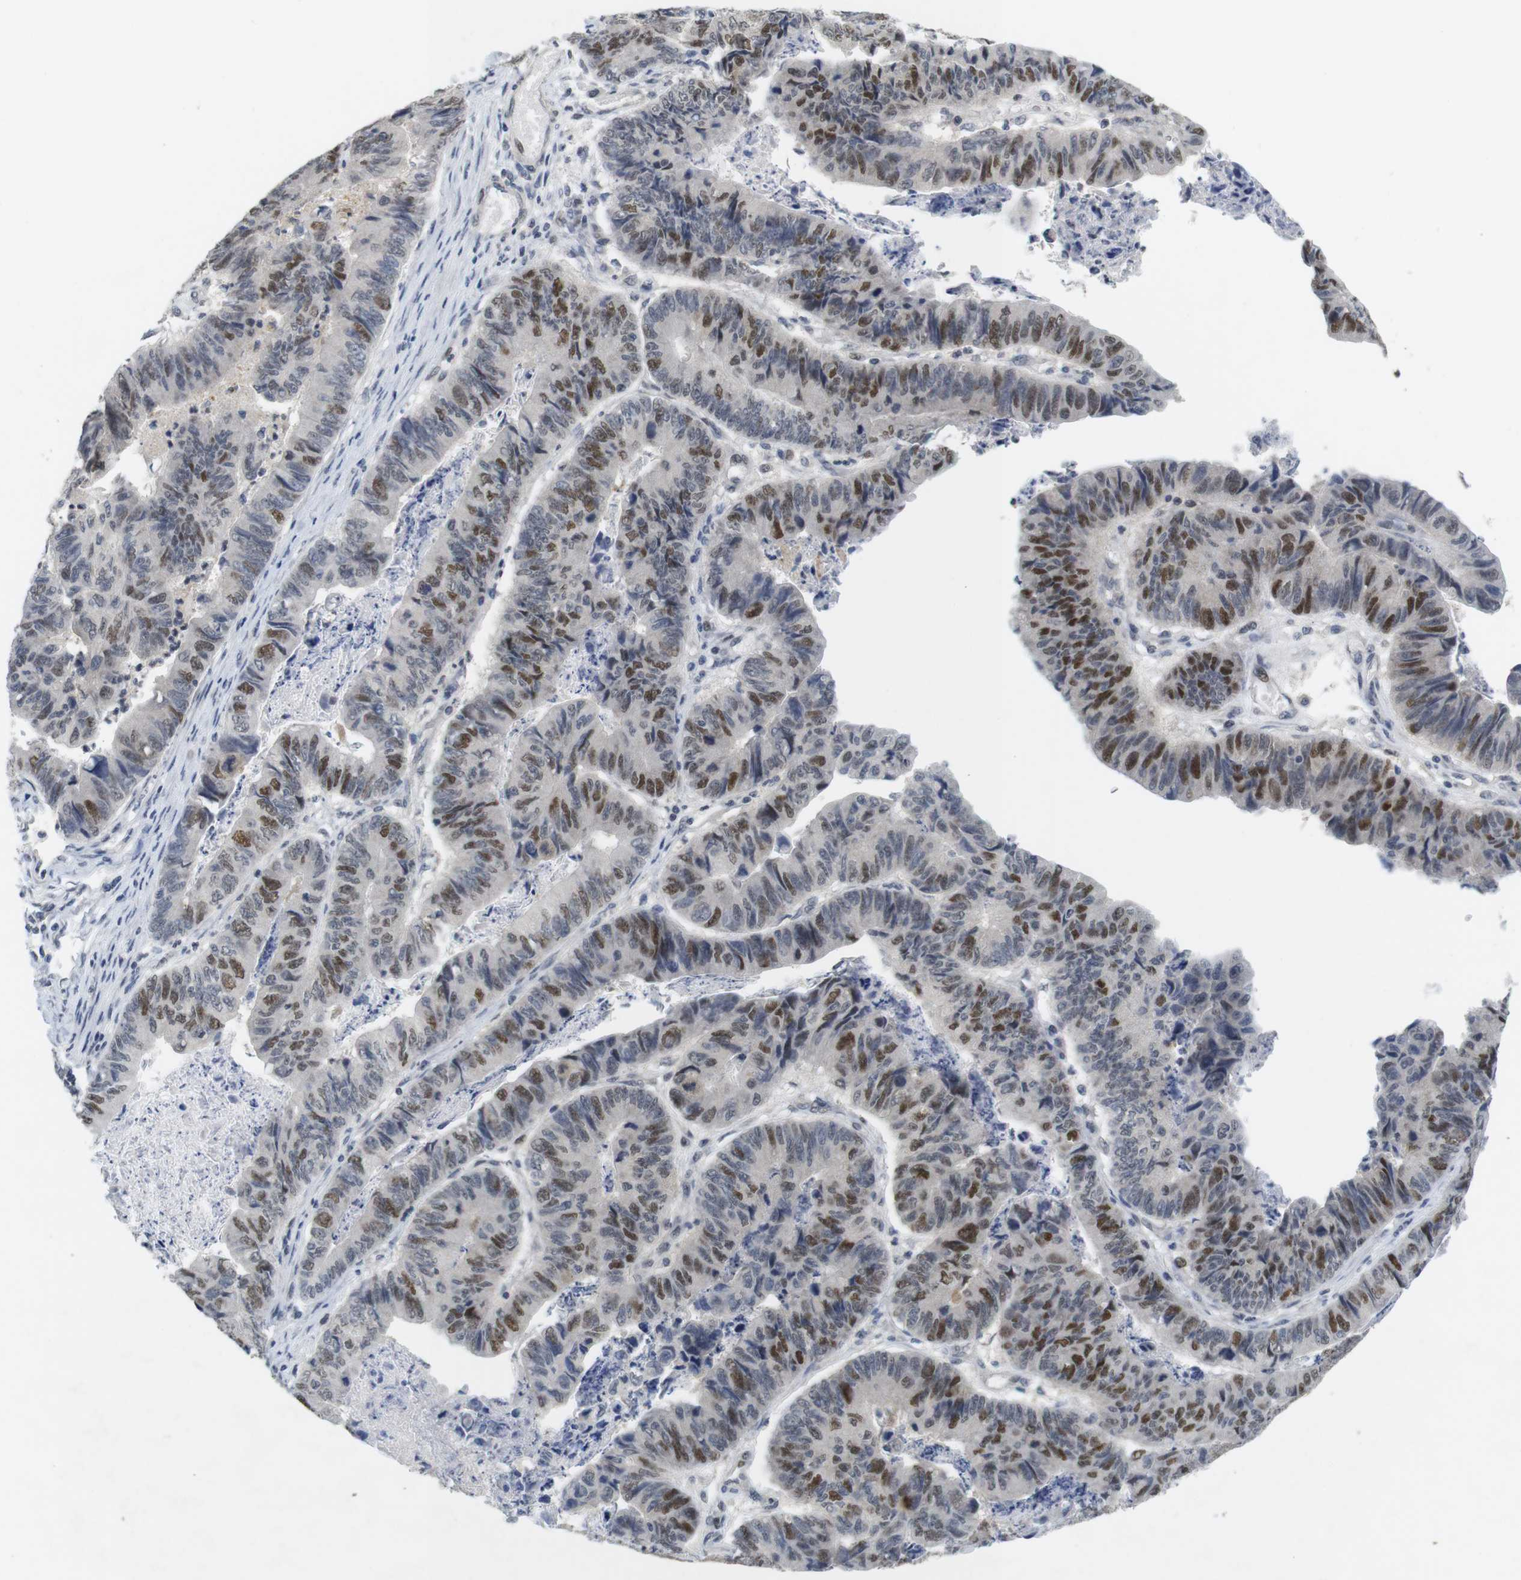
{"staining": {"intensity": "moderate", "quantity": "25%-75%", "location": "nuclear"}, "tissue": "stomach cancer", "cell_type": "Tumor cells", "image_type": "cancer", "snomed": [{"axis": "morphology", "description": "Adenocarcinoma, NOS"}, {"axis": "topography", "description": "Stomach, lower"}], "caption": "A medium amount of moderate nuclear expression is appreciated in about 25%-75% of tumor cells in adenocarcinoma (stomach) tissue.", "gene": "SKP2", "patient": {"sex": "male", "age": 77}}